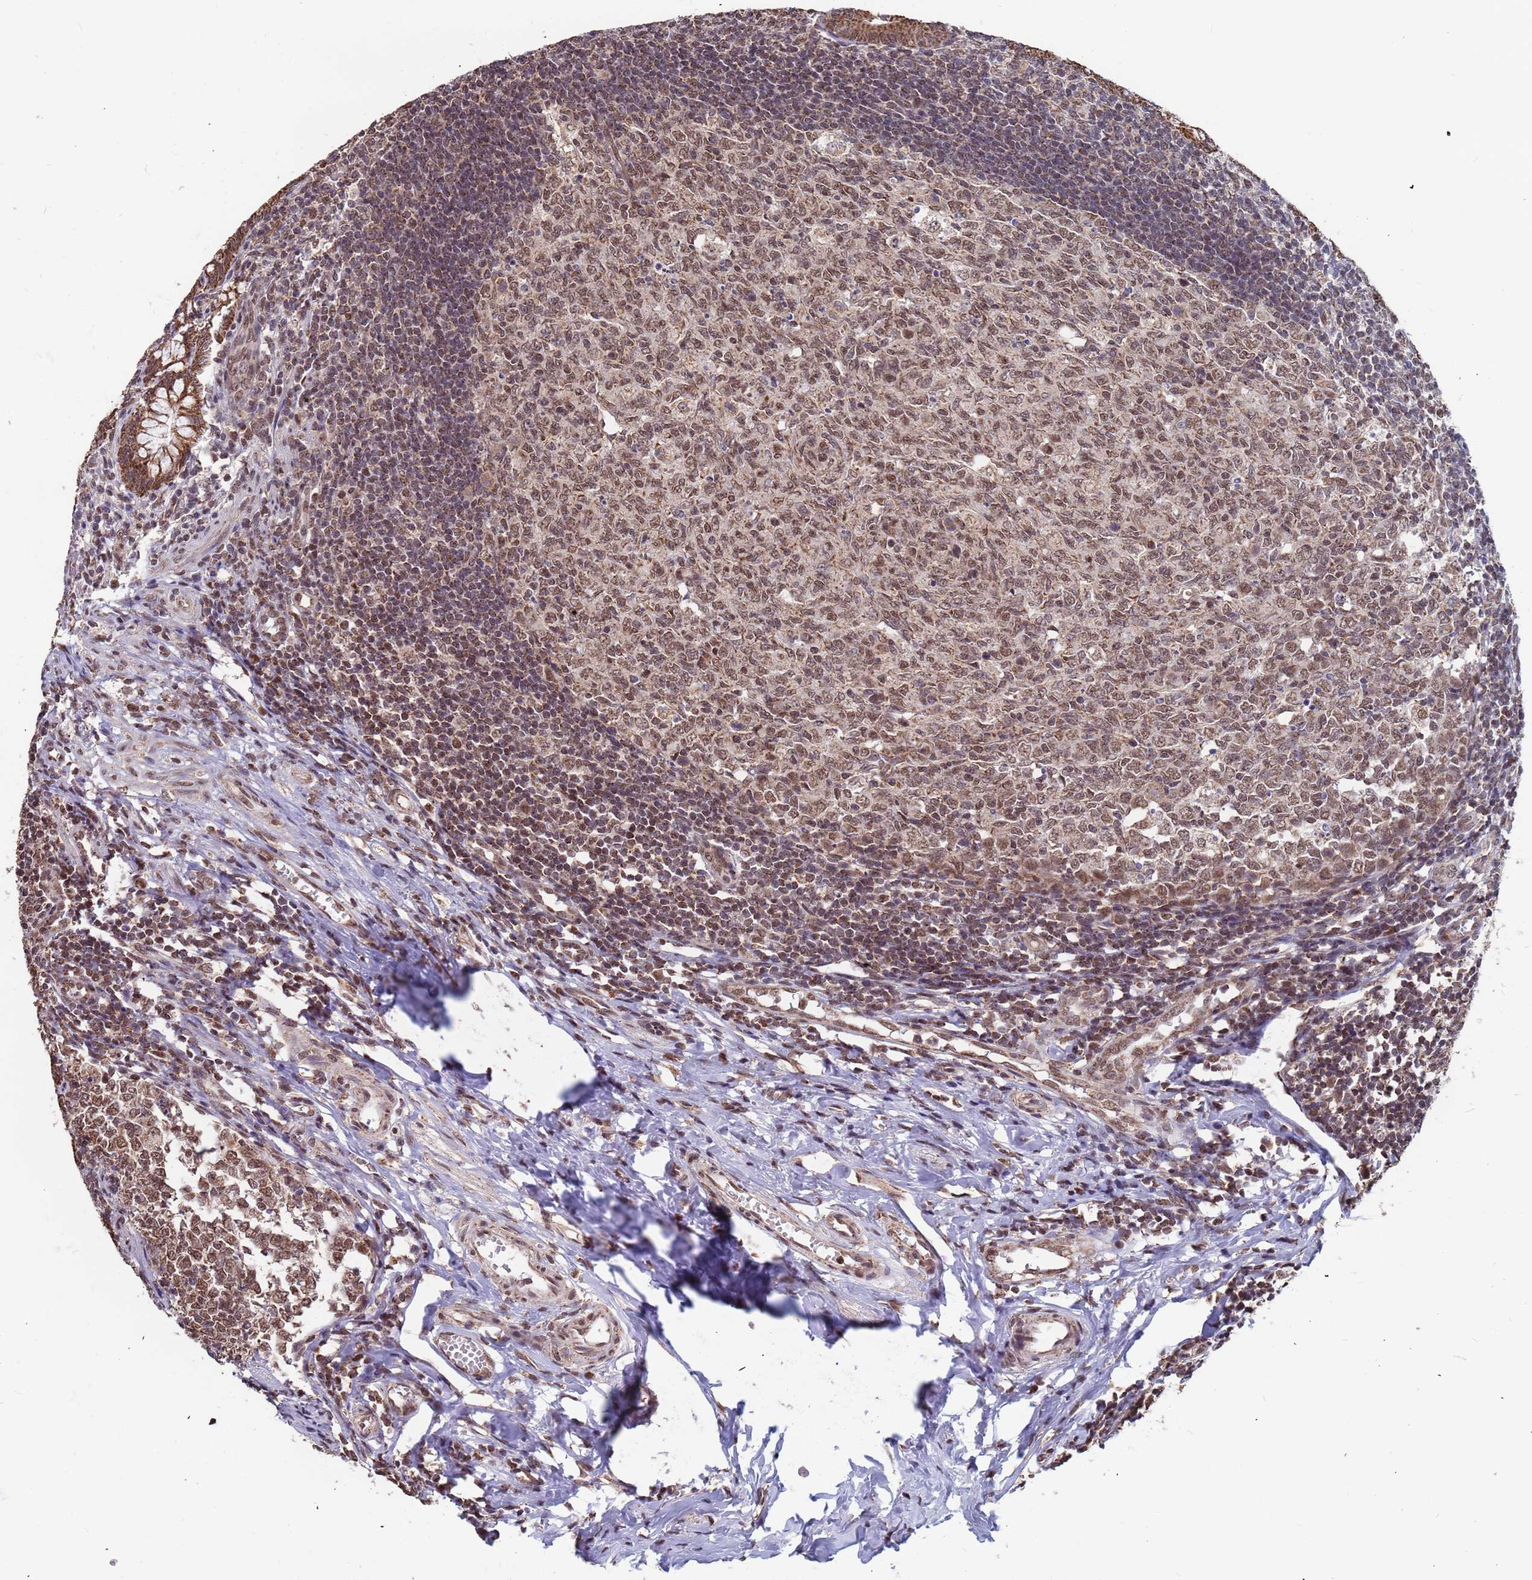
{"staining": {"intensity": "strong", "quantity": ">75%", "location": "cytoplasmic/membranous,nuclear"}, "tissue": "appendix", "cell_type": "Glandular cells", "image_type": "normal", "snomed": [{"axis": "morphology", "description": "Normal tissue, NOS"}, {"axis": "topography", "description": "Appendix"}], "caption": "Immunohistochemistry of normal appendix reveals high levels of strong cytoplasmic/membranous,nuclear staining in approximately >75% of glandular cells.", "gene": "DENND2B", "patient": {"sex": "male", "age": 14}}